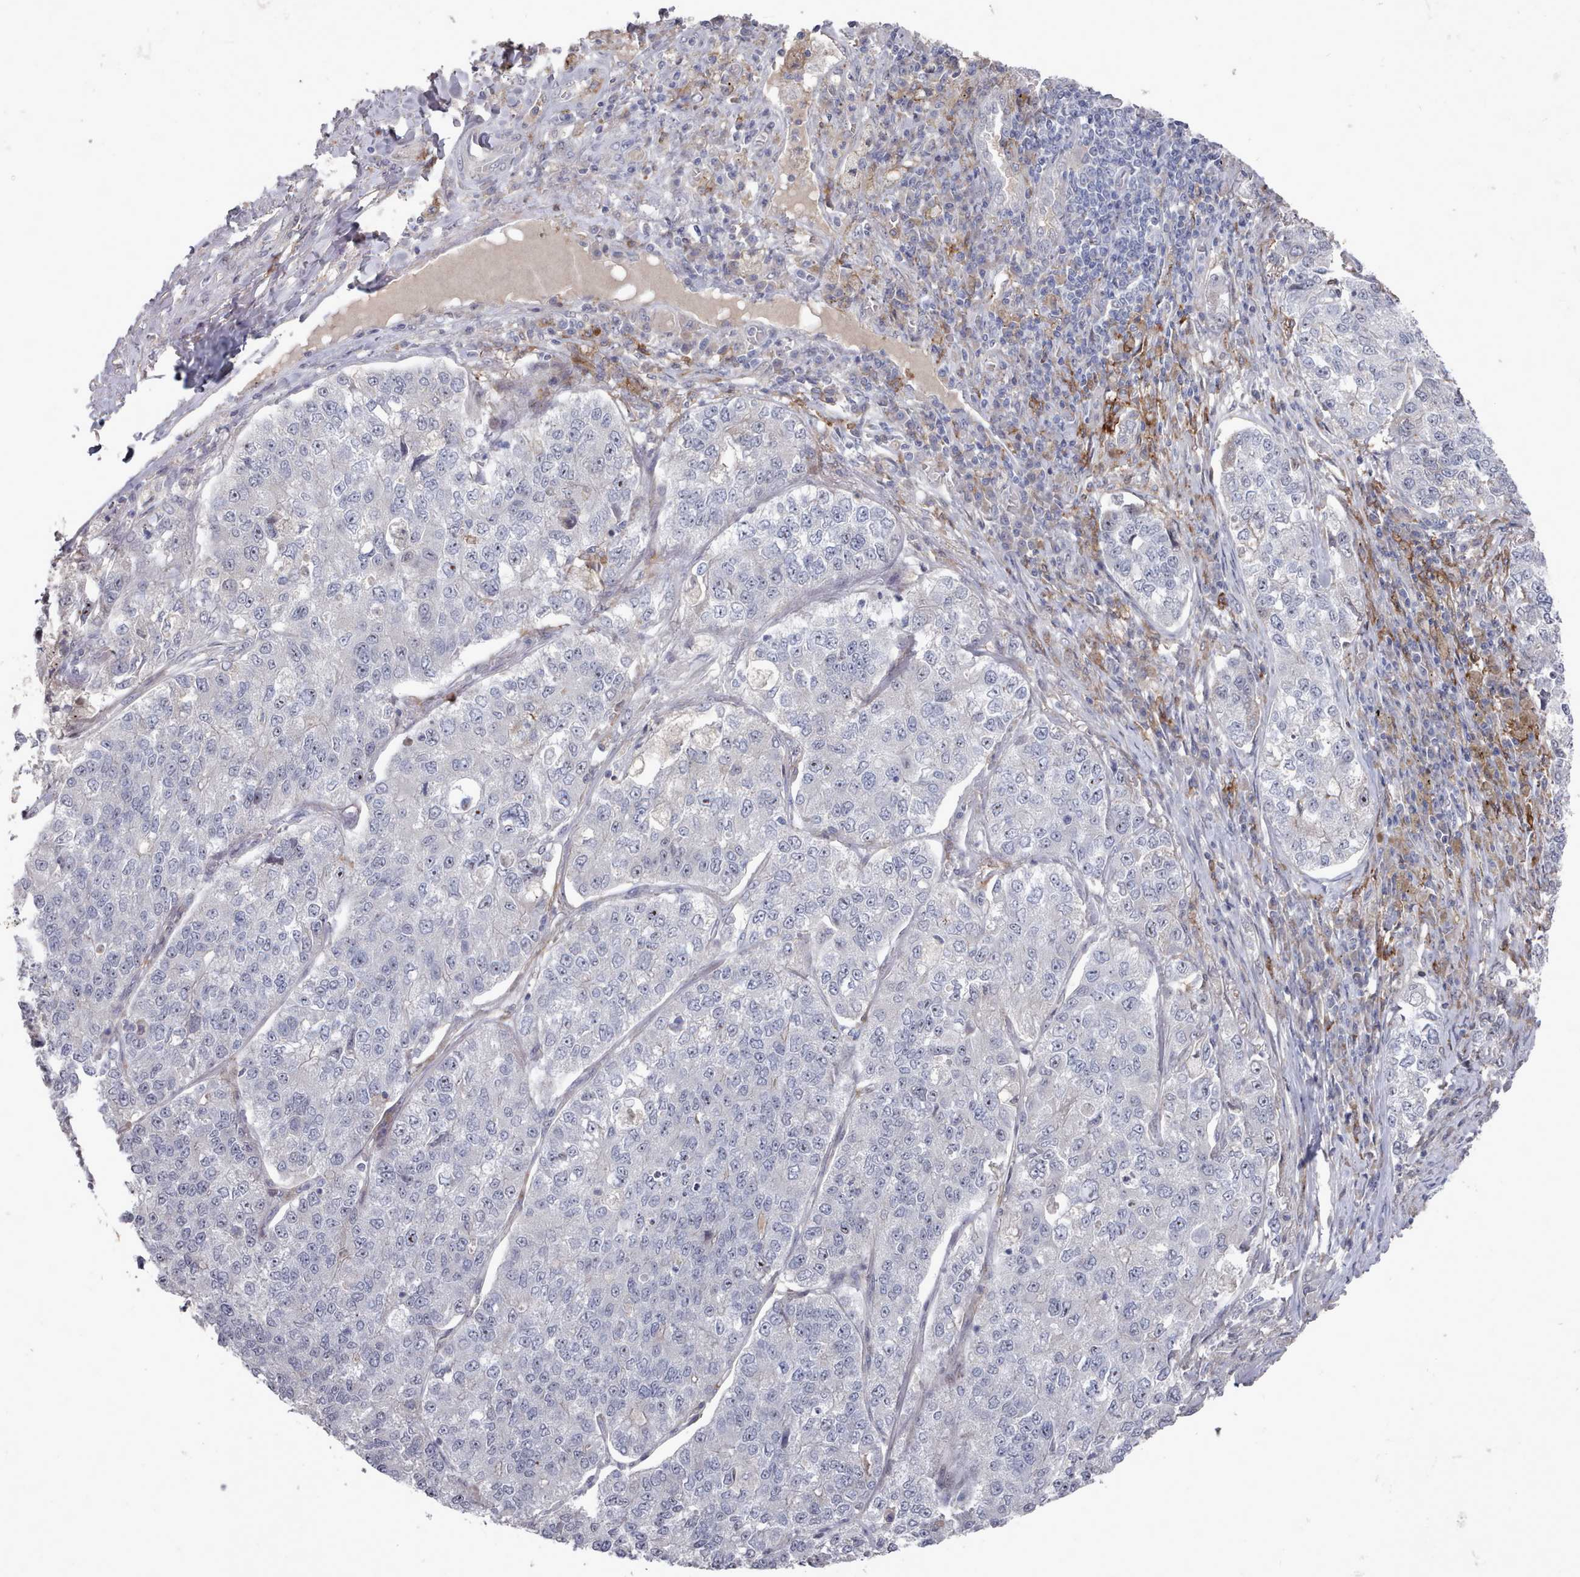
{"staining": {"intensity": "negative", "quantity": "none", "location": "none"}, "tissue": "lung cancer", "cell_type": "Tumor cells", "image_type": "cancer", "snomed": [{"axis": "morphology", "description": "Adenocarcinoma, NOS"}, {"axis": "topography", "description": "Lung"}], "caption": "Lung adenocarcinoma was stained to show a protein in brown. There is no significant positivity in tumor cells.", "gene": "COL8A2", "patient": {"sex": "male", "age": 49}}